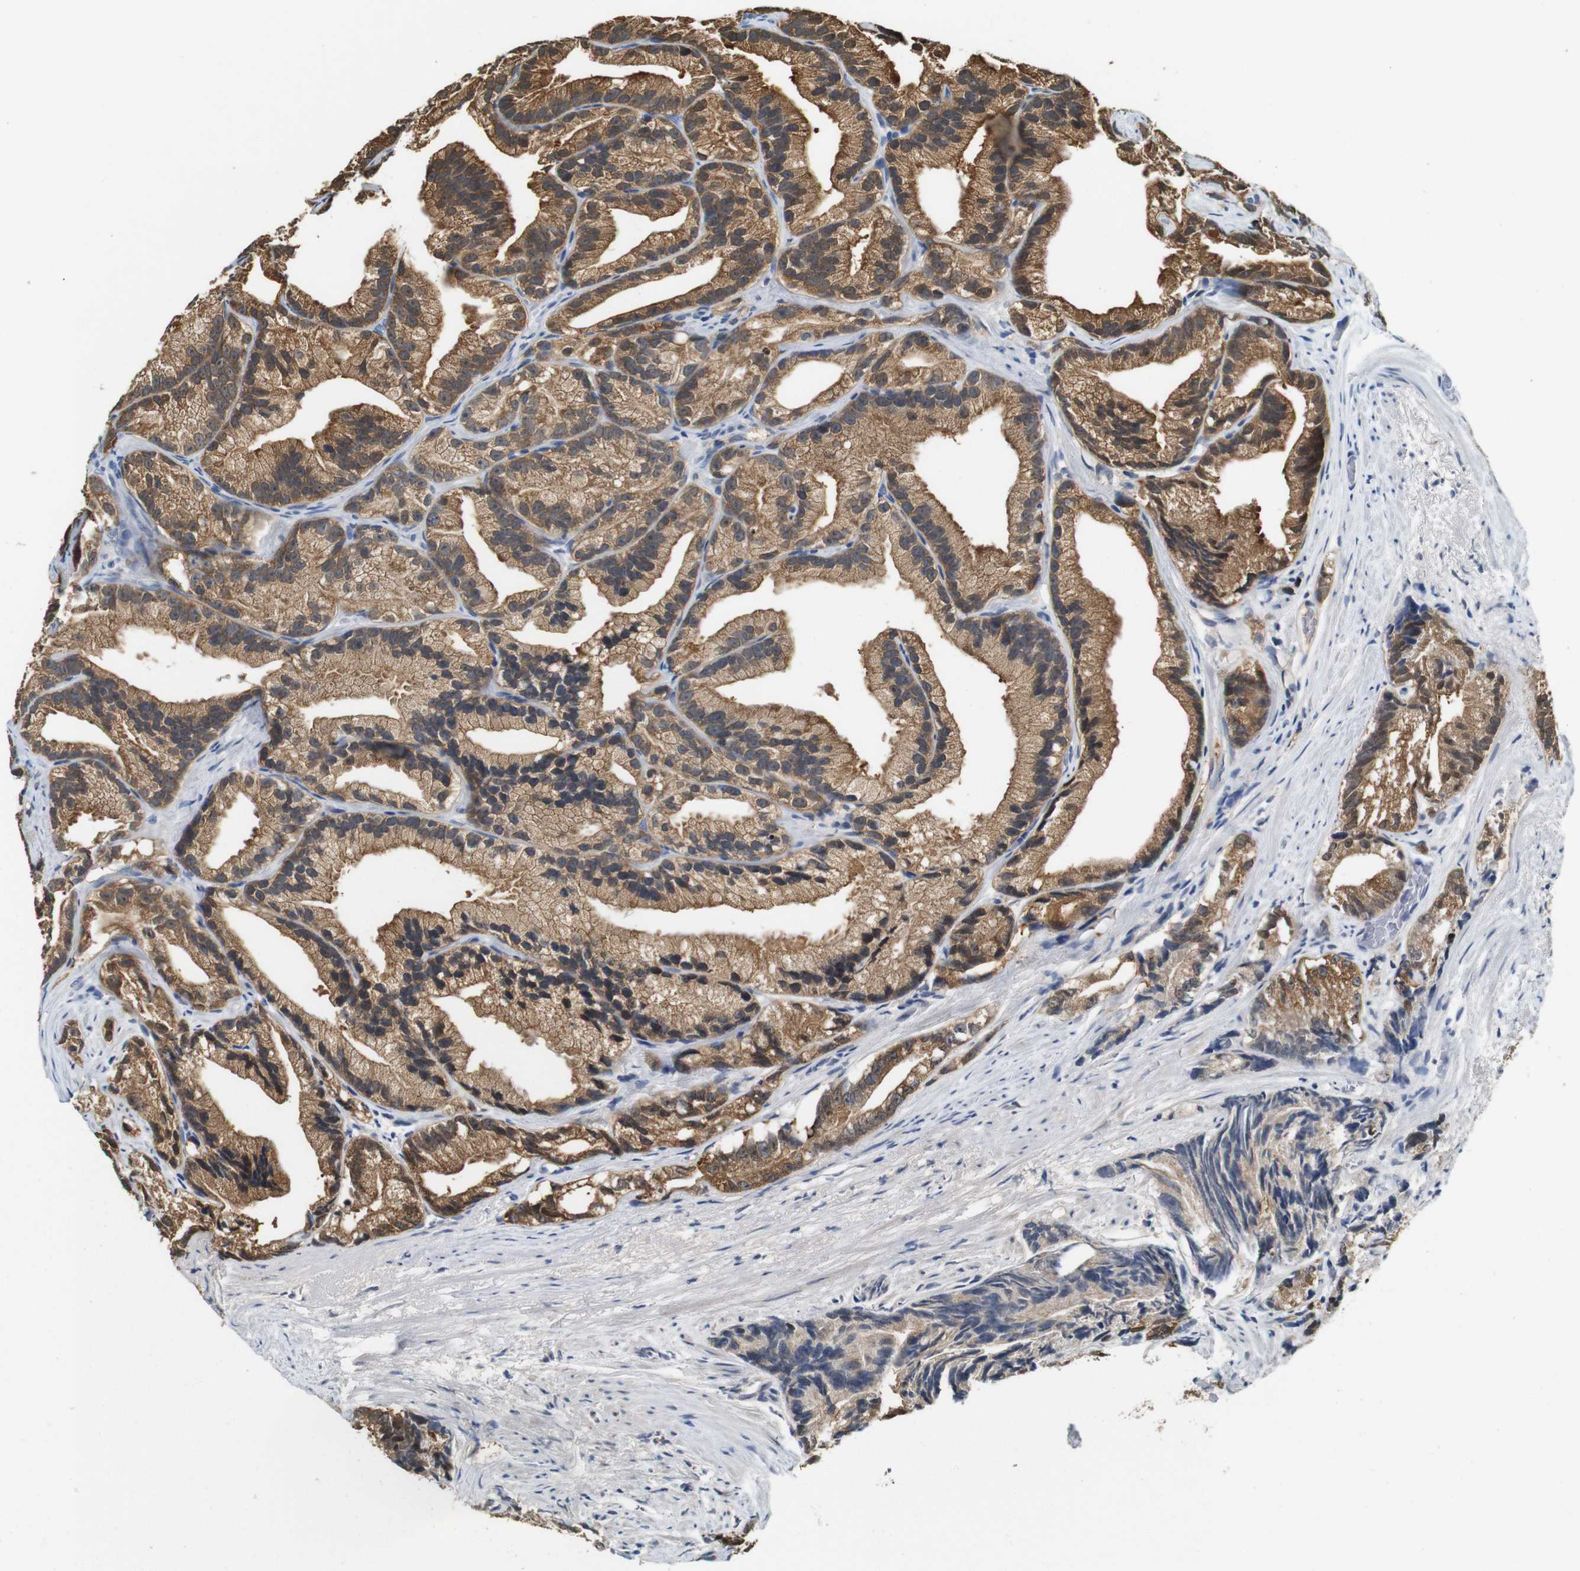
{"staining": {"intensity": "moderate", "quantity": ">75%", "location": "cytoplasmic/membranous"}, "tissue": "prostate cancer", "cell_type": "Tumor cells", "image_type": "cancer", "snomed": [{"axis": "morphology", "description": "Adenocarcinoma, Low grade"}, {"axis": "topography", "description": "Prostate"}], "caption": "DAB immunohistochemical staining of prostate cancer shows moderate cytoplasmic/membranous protein expression in about >75% of tumor cells. The staining was performed using DAB, with brown indicating positive protein expression. Nuclei are stained blue with hematoxylin.", "gene": "NEBL", "patient": {"sex": "male", "age": 89}}